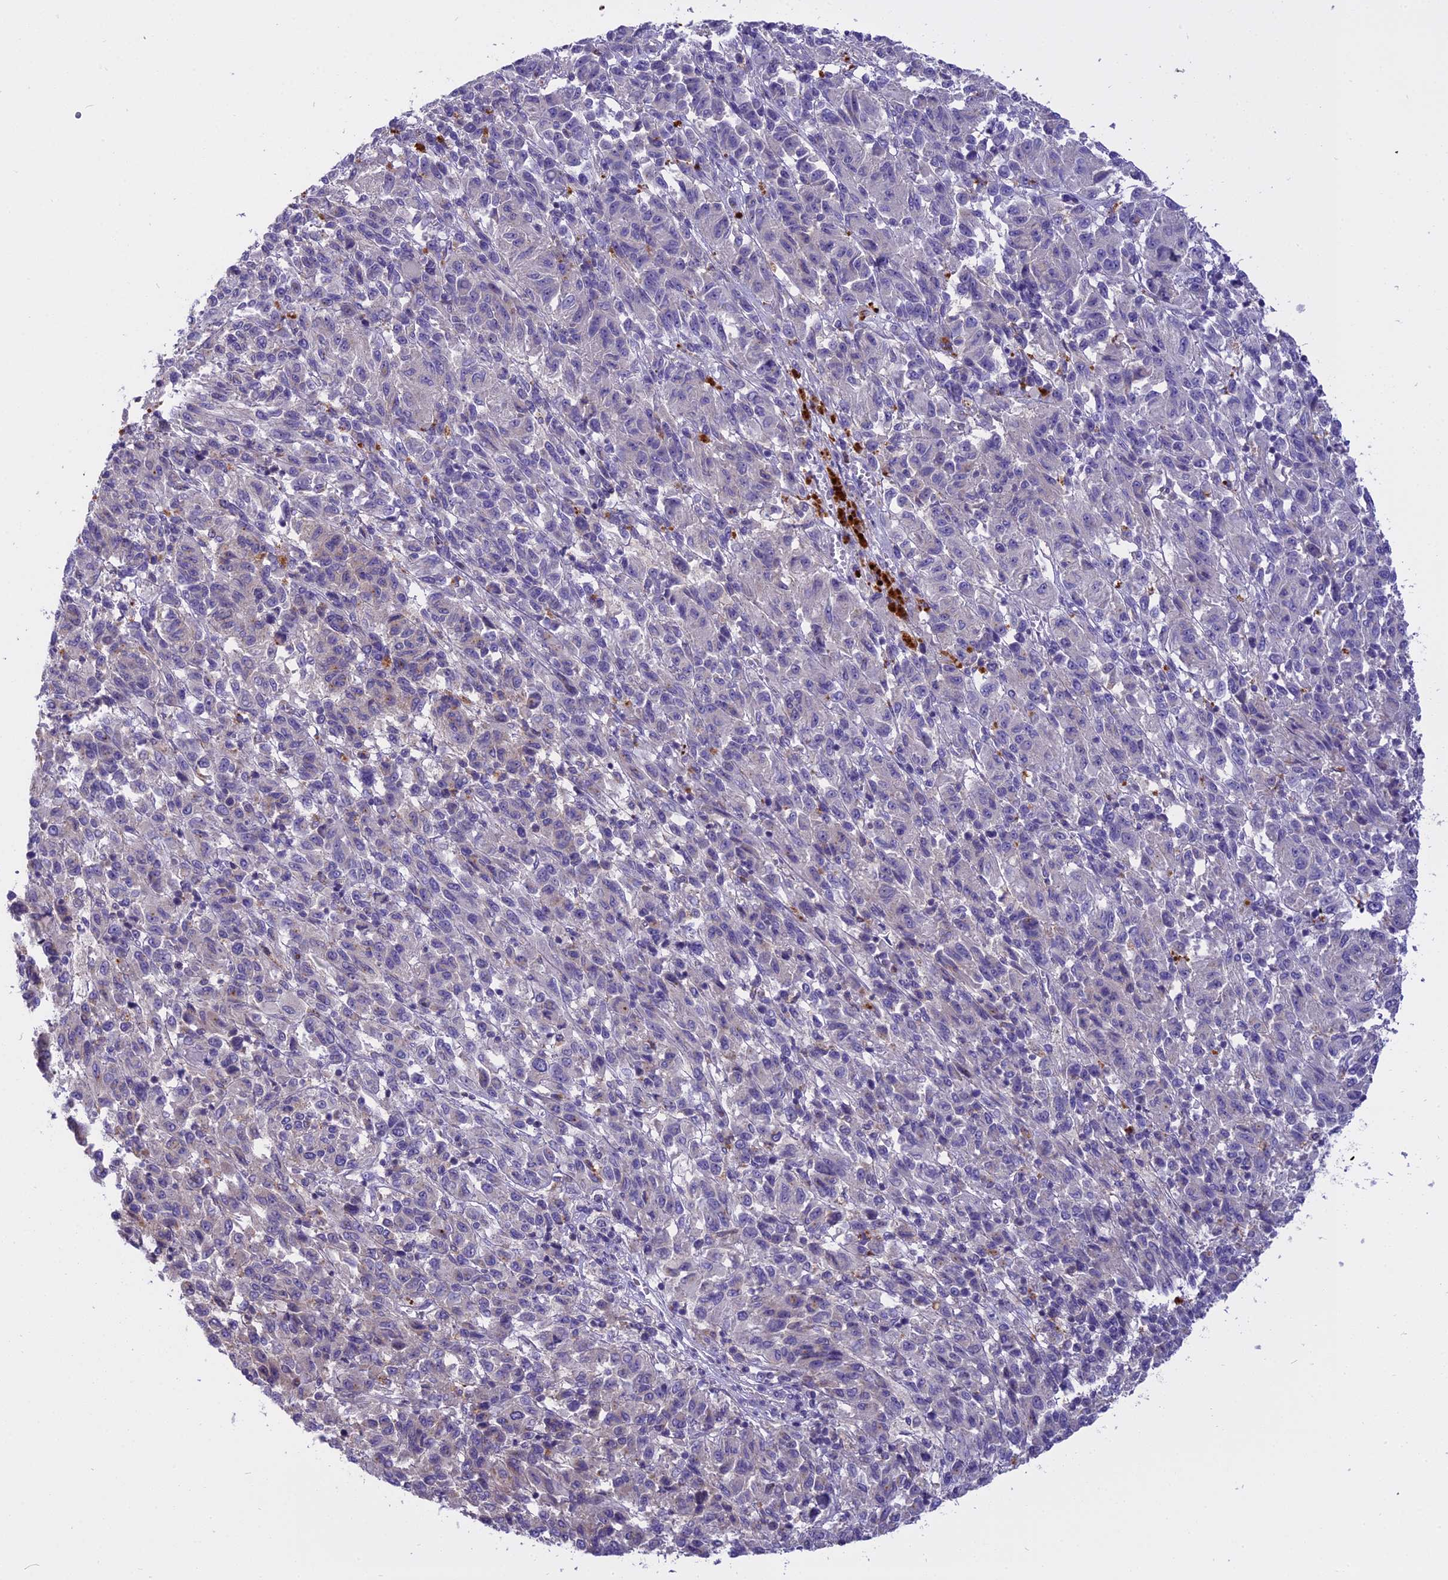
{"staining": {"intensity": "negative", "quantity": "none", "location": "none"}, "tissue": "melanoma", "cell_type": "Tumor cells", "image_type": "cancer", "snomed": [{"axis": "morphology", "description": "Malignant melanoma, Metastatic site"}, {"axis": "topography", "description": "Lung"}], "caption": "High magnification brightfield microscopy of melanoma stained with DAB (3,3'-diaminobenzidine) (brown) and counterstained with hematoxylin (blue): tumor cells show no significant staining.", "gene": "LYPD6", "patient": {"sex": "male", "age": 64}}